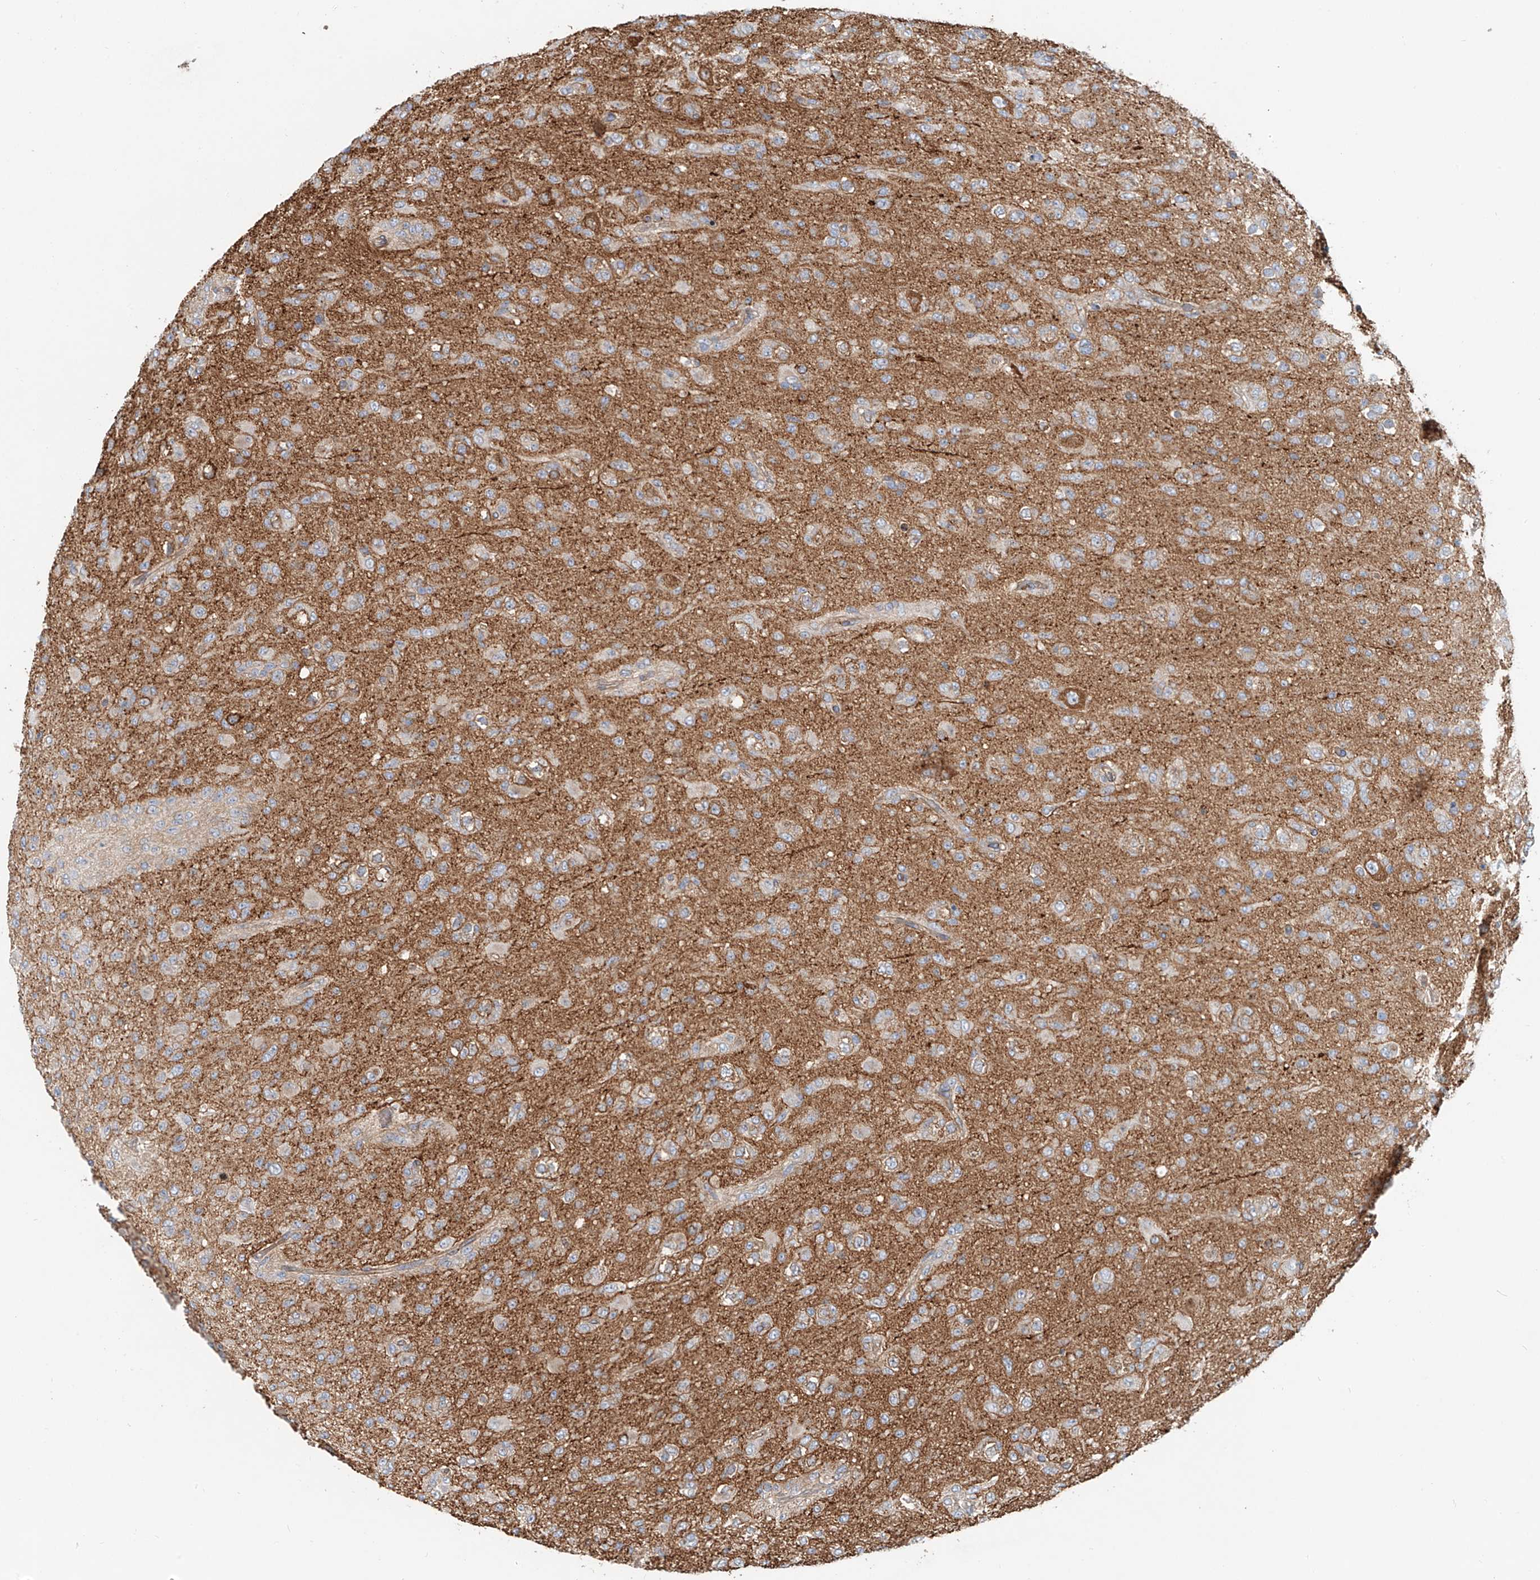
{"staining": {"intensity": "weak", "quantity": "25%-75%", "location": "cytoplasmic/membranous"}, "tissue": "glioma", "cell_type": "Tumor cells", "image_type": "cancer", "snomed": [{"axis": "morphology", "description": "Glioma, malignant, Low grade"}, {"axis": "topography", "description": "Brain"}], "caption": "Immunohistochemistry (IHC) micrograph of glioma stained for a protein (brown), which reveals low levels of weak cytoplasmic/membranous expression in approximately 25%-75% of tumor cells.", "gene": "SNAP29", "patient": {"sex": "male", "age": 65}}